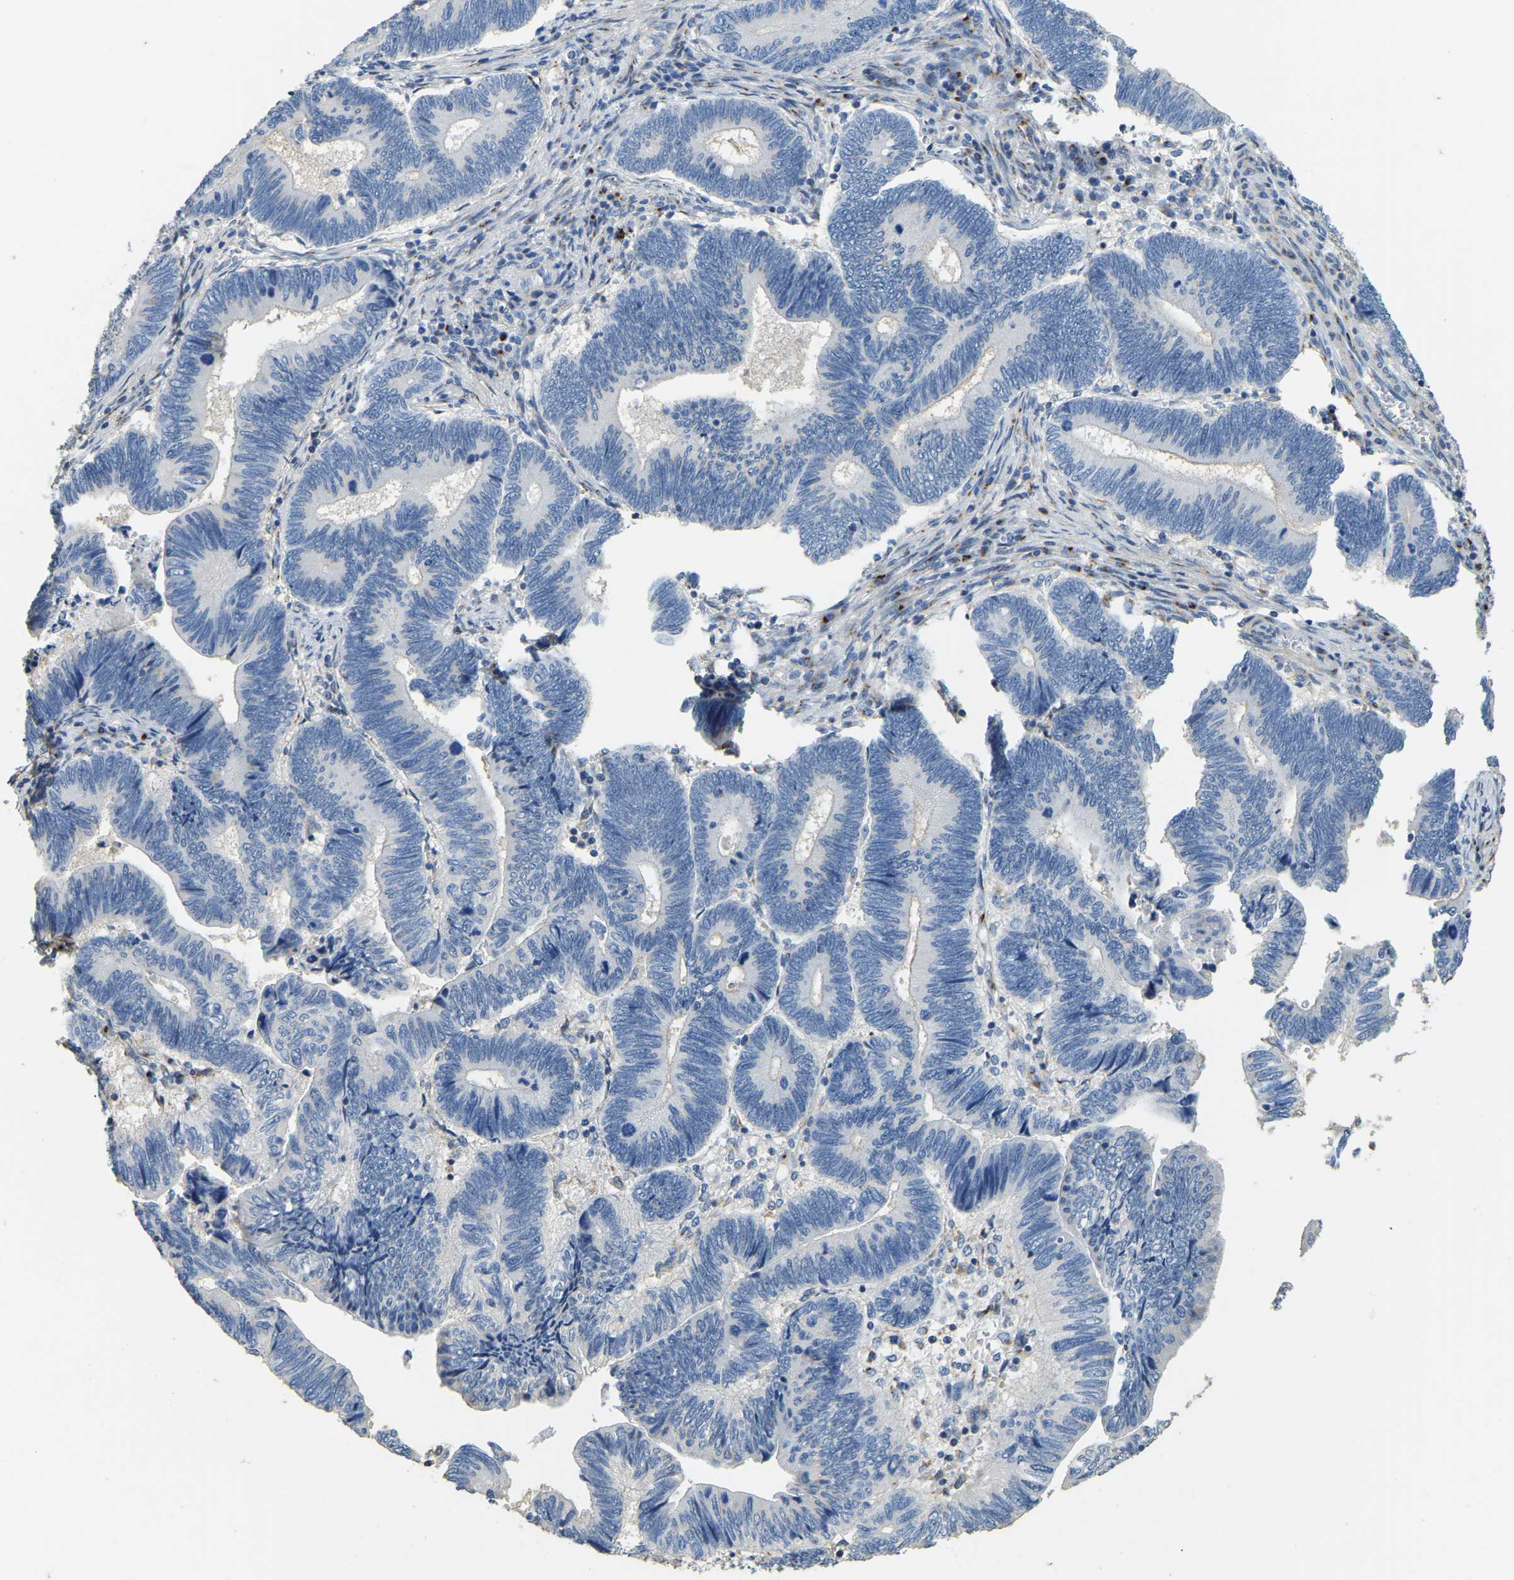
{"staining": {"intensity": "negative", "quantity": "none", "location": "none"}, "tissue": "pancreatic cancer", "cell_type": "Tumor cells", "image_type": "cancer", "snomed": [{"axis": "morphology", "description": "Adenocarcinoma, NOS"}, {"axis": "topography", "description": "Pancreas"}], "caption": "An IHC histopathology image of pancreatic cancer (adenocarcinoma) is shown. There is no staining in tumor cells of pancreatic cancer (adenocarcinoma).", "gene": "FAM174A", "patient": {"sex": "female", "age": 70}}